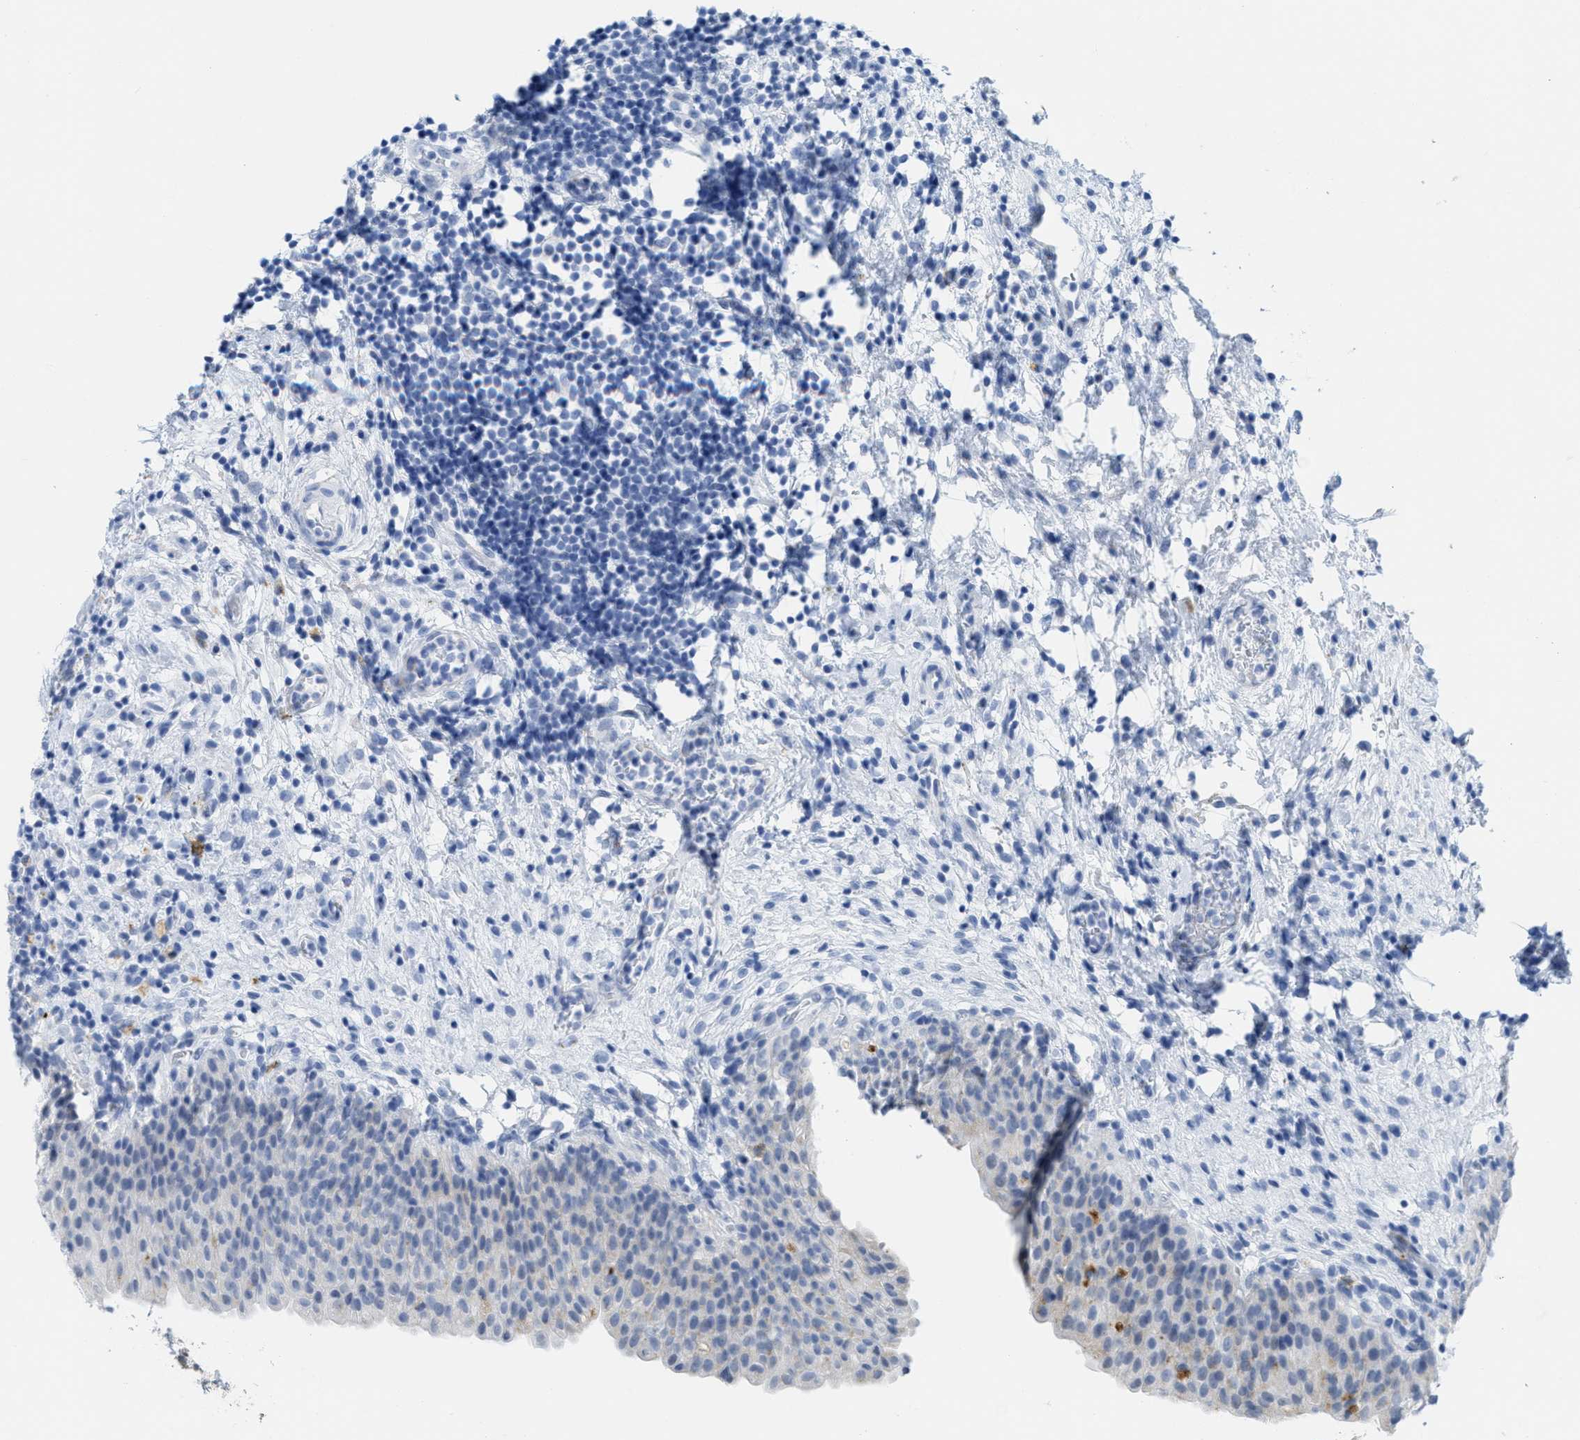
{"staining": {"intensity": "moderate", "quantity": "<25%", "location": "cytoplasmic/membranous"}, "tissue": "urinary bladder", "cell_type": "Urothelial cells", "image_type": "normal", "snomed": [{"axis": "morphology", "description": "Normal tissue, NOS"}, {"axis": "topography", "description": "Urinary bladder"}], "caption": "This micrograph reveals immunohistochemistry (IHC) staining of benign human urinary bladder, with low moderate cytoplasmic/membranous expression in about <25% of urothelial cells.", "gene": "WDR4", "patient": {"sex": "male", "age": 37}}